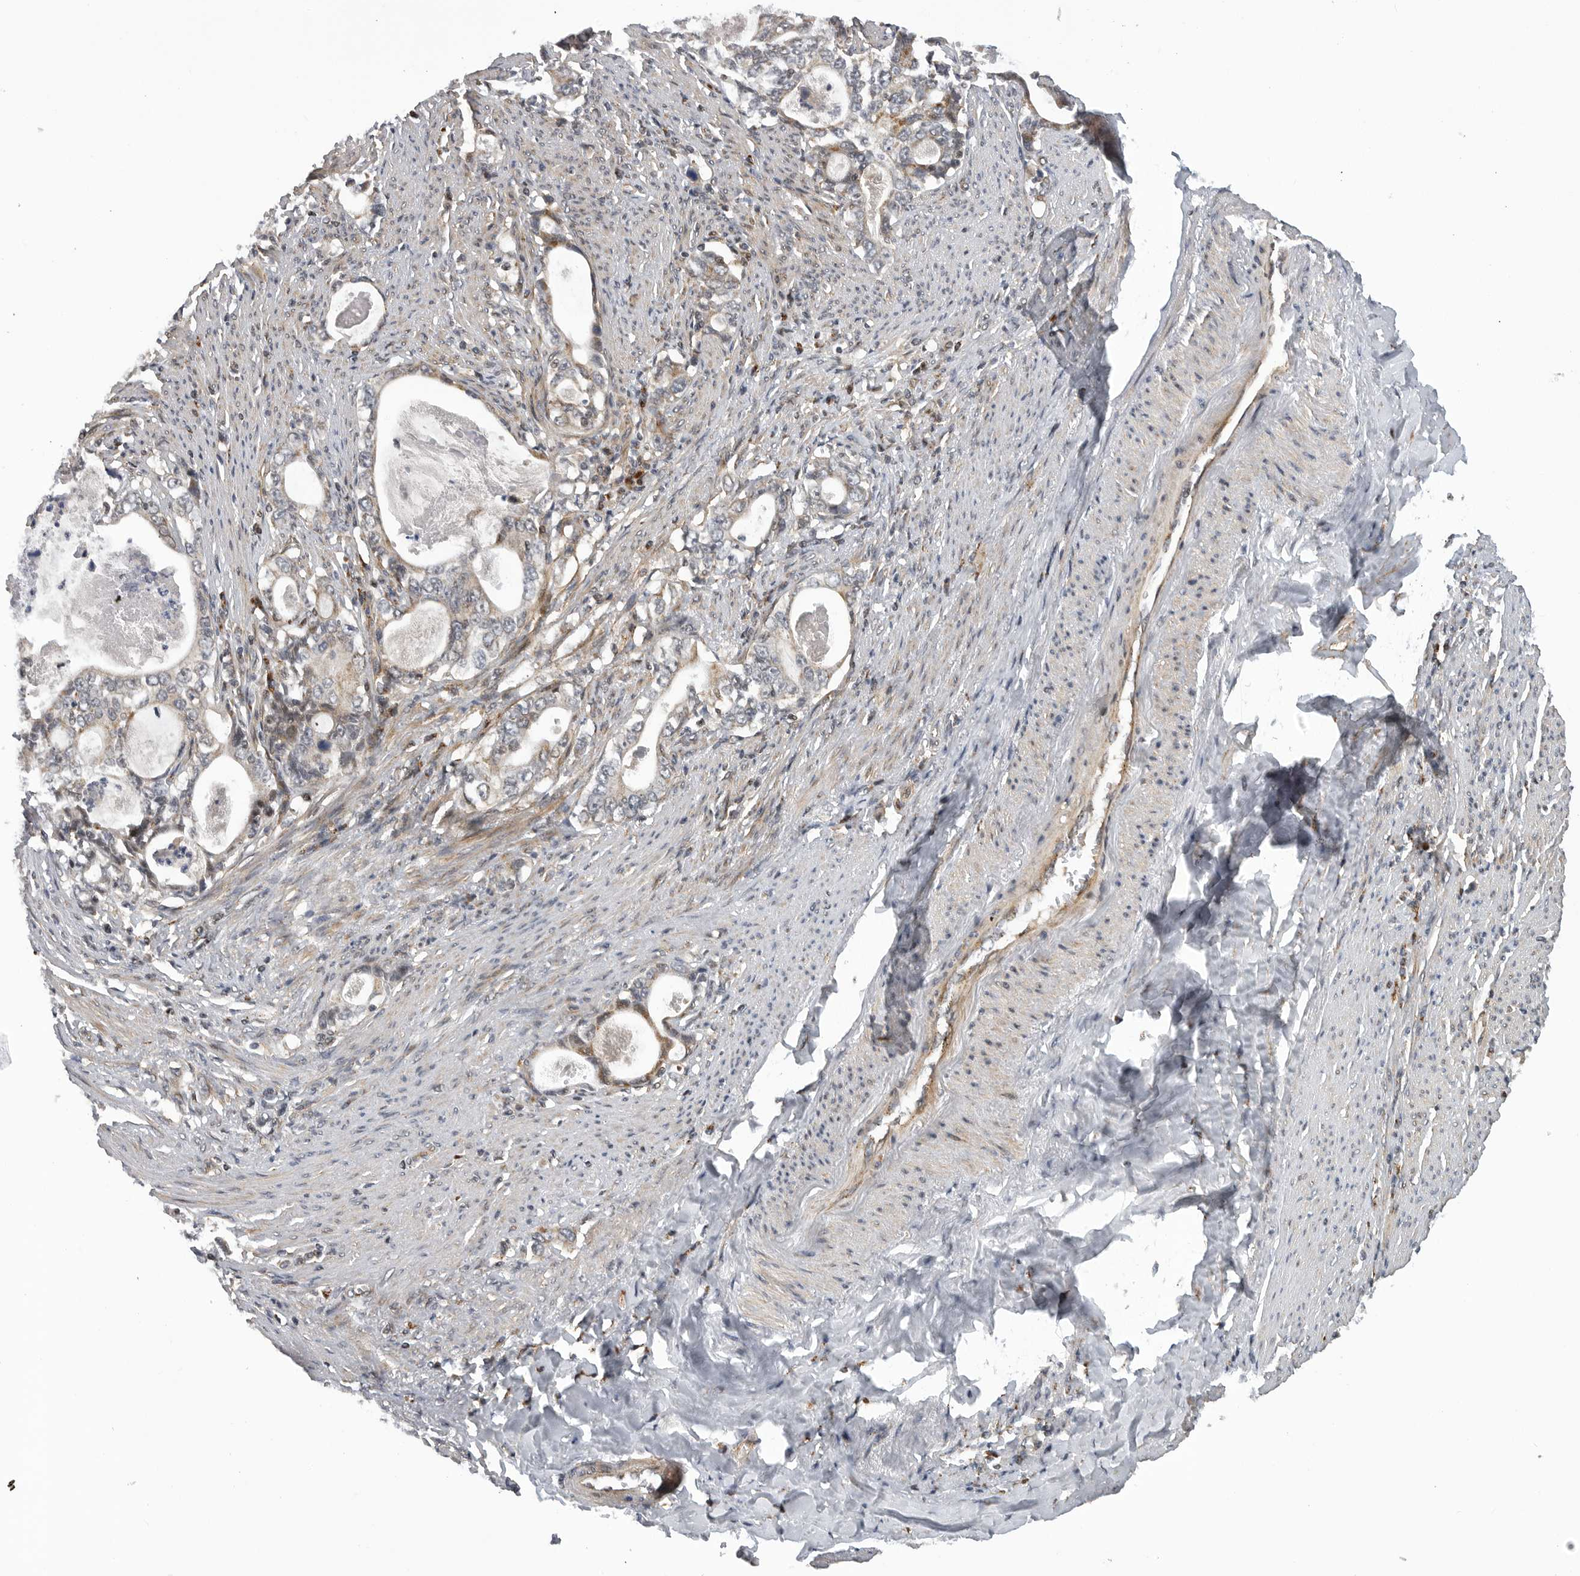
{"staining": {"intensity": "weak", "quantity": "25%-75%", "location": "cytoplasmic/membranous"}, "tissue": "stomach cancer", "cell_type": "Tumor cells", "image_type": "cancer", "snomed": [{"axis": "morphology", "description": "Adenocarcinoma, NOS"}, {"axis": "topography", "description": "Stomach, lower"}], "caption": "This image shows stomach cancer stained with immunohistochemistry to label a protein in brown. The cytoplasmic/membranous of tumor cells show weak positivity for the protein. Nuclei are counter-stained blue.", "gene": "TMPRSS11F", "patient": {"sex": "female", "age": 72}}